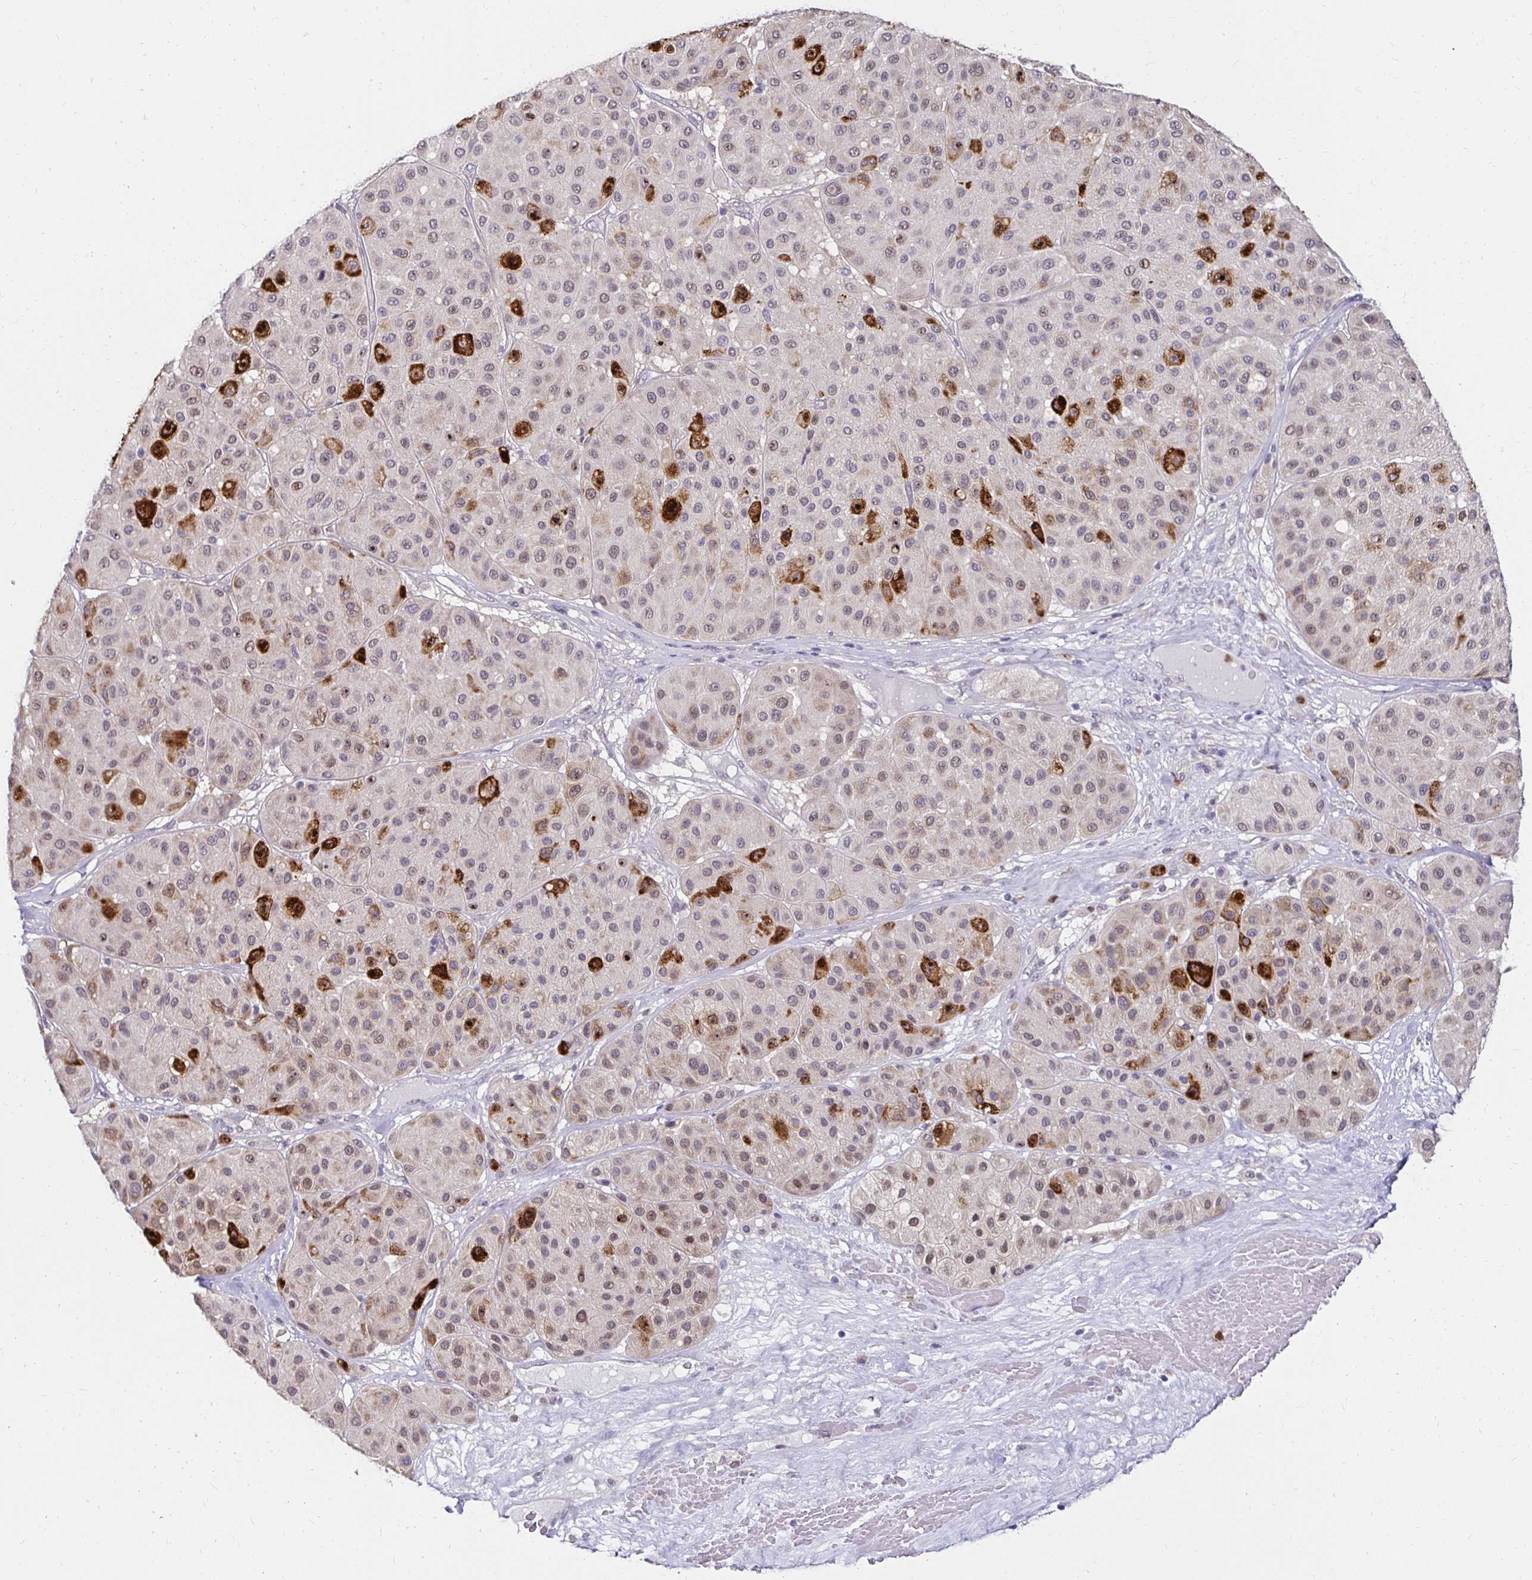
{"staining": {"intensity": "negative", "quantity": "none", "location": "none"}, "tissue": "melanoma", "cell_type": "Tumor cells", "image_type": "cancer", "snomed": [{"axis": "morphology", "description": "Malignant melanoma, Metastatic site"}, {"axis": "topography", "description": "Smooth muscle"}], "caption": "DAB immunohistochemical staining of human malignant melanoma (metastatic site) exhibits no significant positivity in tumor cells.", "gene": "PADI2", "patient": {"sex": "male", "age": 41}}